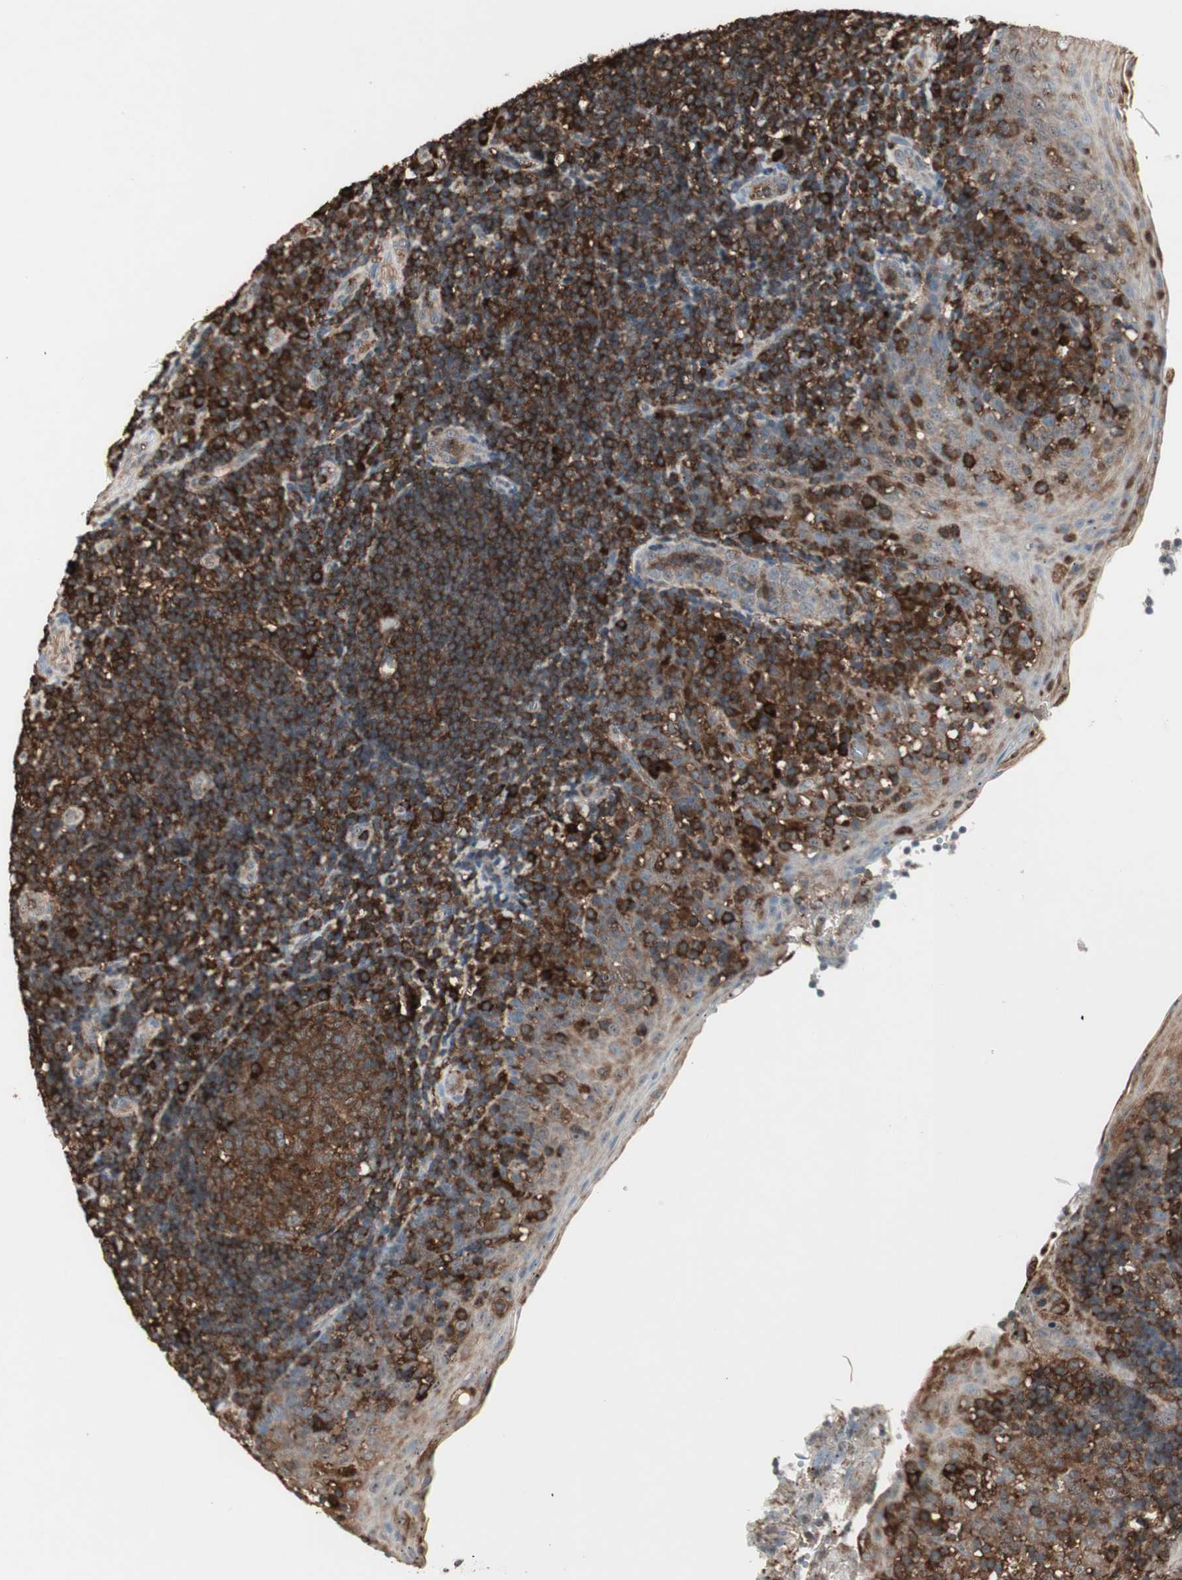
{"staining": {"intensity": "strong", "quantity": ">75%", "location": "cytoplasmic/membranous"}, "tissue": "tonsil", "cell_type": "Germinal center cells", "image_type": "normal", "snomed": [{"axis": "morphology", "description": "Normal tissue, NOS"}, {"axis": "topography", "description": "Tonsil"}], "caption": "Tonsil was stained to show a protein in brown. There is high levels of strong cytoplasmic/membranous expression in about >75% of germinal center cells. (Stains: DAB in brown, nuclei in blue, Microscopy: brightfield microscopy at high magnification).", "gene": "MMP3", "patient": {"sex": "female", "age": 40}}